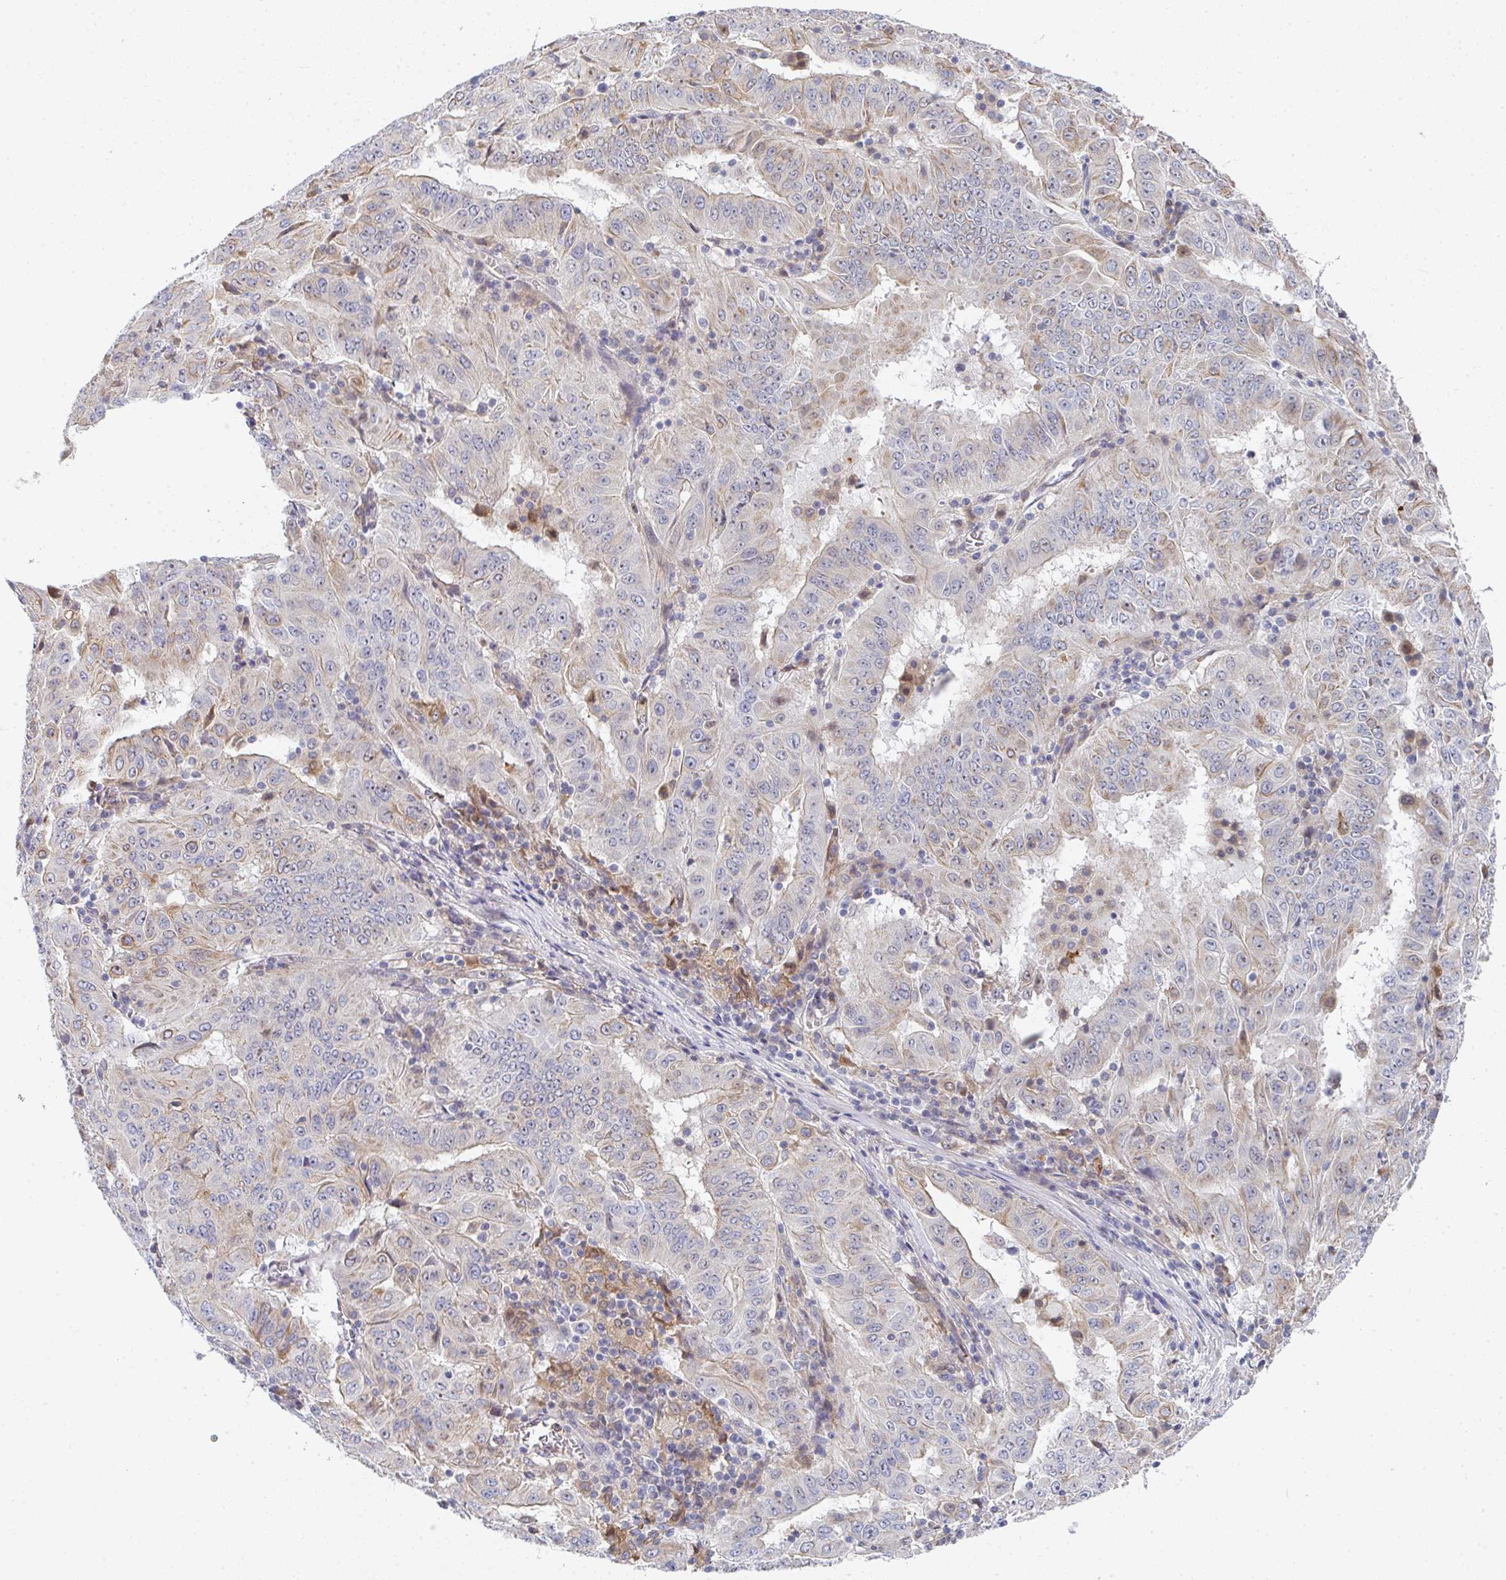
{"staining": {"intensity": "weak", "quantity": "25%-75%", "location": "cytoplasmic/membranous"}, "tissue": "pancreatic cancer", "cell_type": "Tumor cells", "image_type": "cancer", "snomed": [{"axis": "morphology", "description": "Adenocarcinoma, NOS"}, {"axis": "topography", "description": "Pancreas"}], "caption": "Adenocarcinoma (pancreatic) was stained to show a protein in brown. There is low levels of weak cytoplasmic/membranous expression in about 25%-75% of tumor cells.", "gene": "KLHL33", "patient": {"sex": "male", "age": 63}}